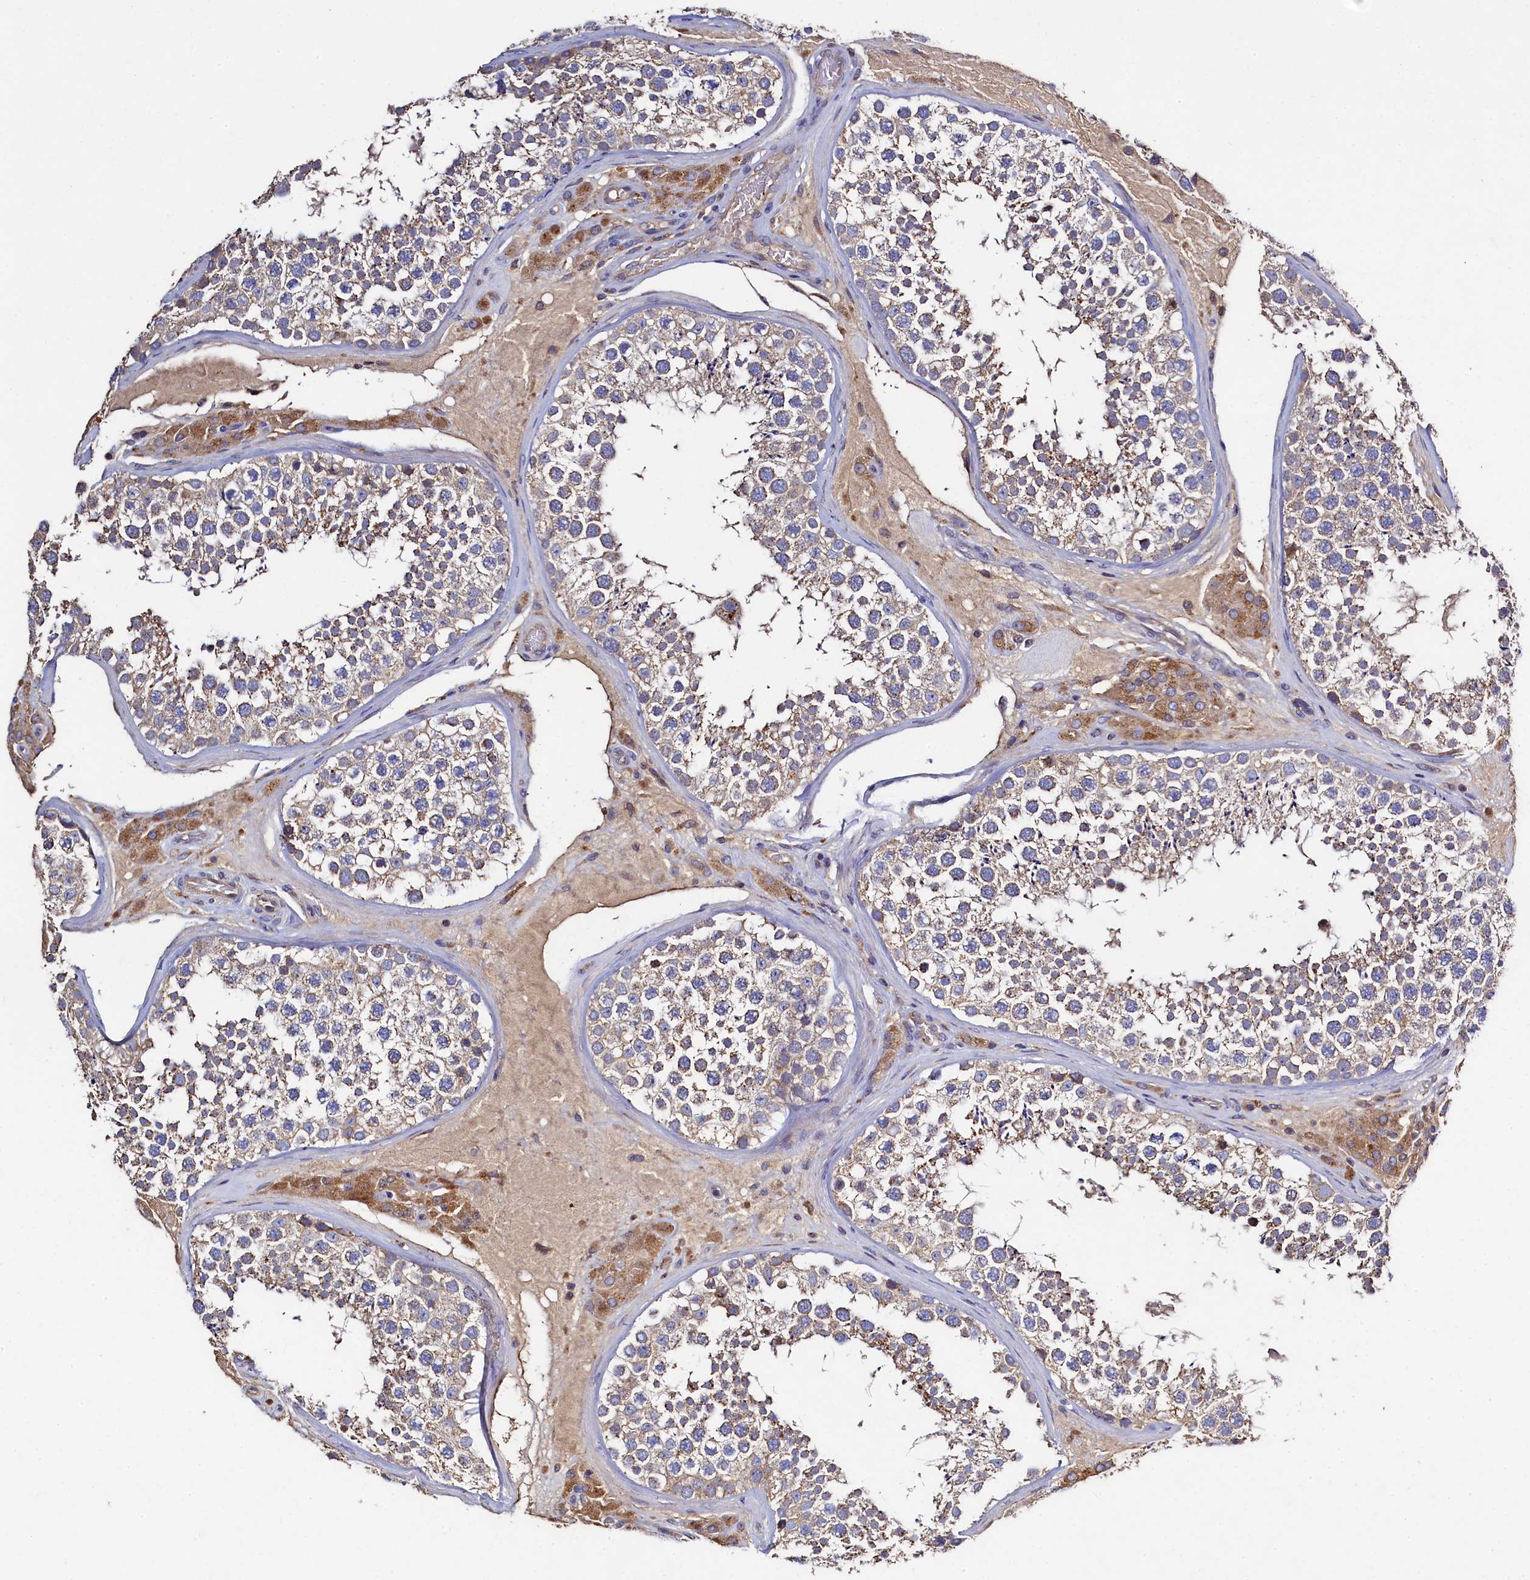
{"staining": {"intensity": "moderate", "quantity": ">75%", "location": "cytoplasmic/membranous"}, "tissue": "testis", "cell_type": "Cells in seminiferous ducts", "image_type": "normal", "snomed": [{"axis": "morphology", "description": "Normal tissue, NOS"}, {"axis": "topography", "description": "Testis"}], "caption": "Cells in seminiferous ducts reveal medium levels of moderate cytoplasmic/membranous expression in about >75% of cells in normal testis.", "gene": "TK2", "patient": {"sex": "male", "age": 46}}